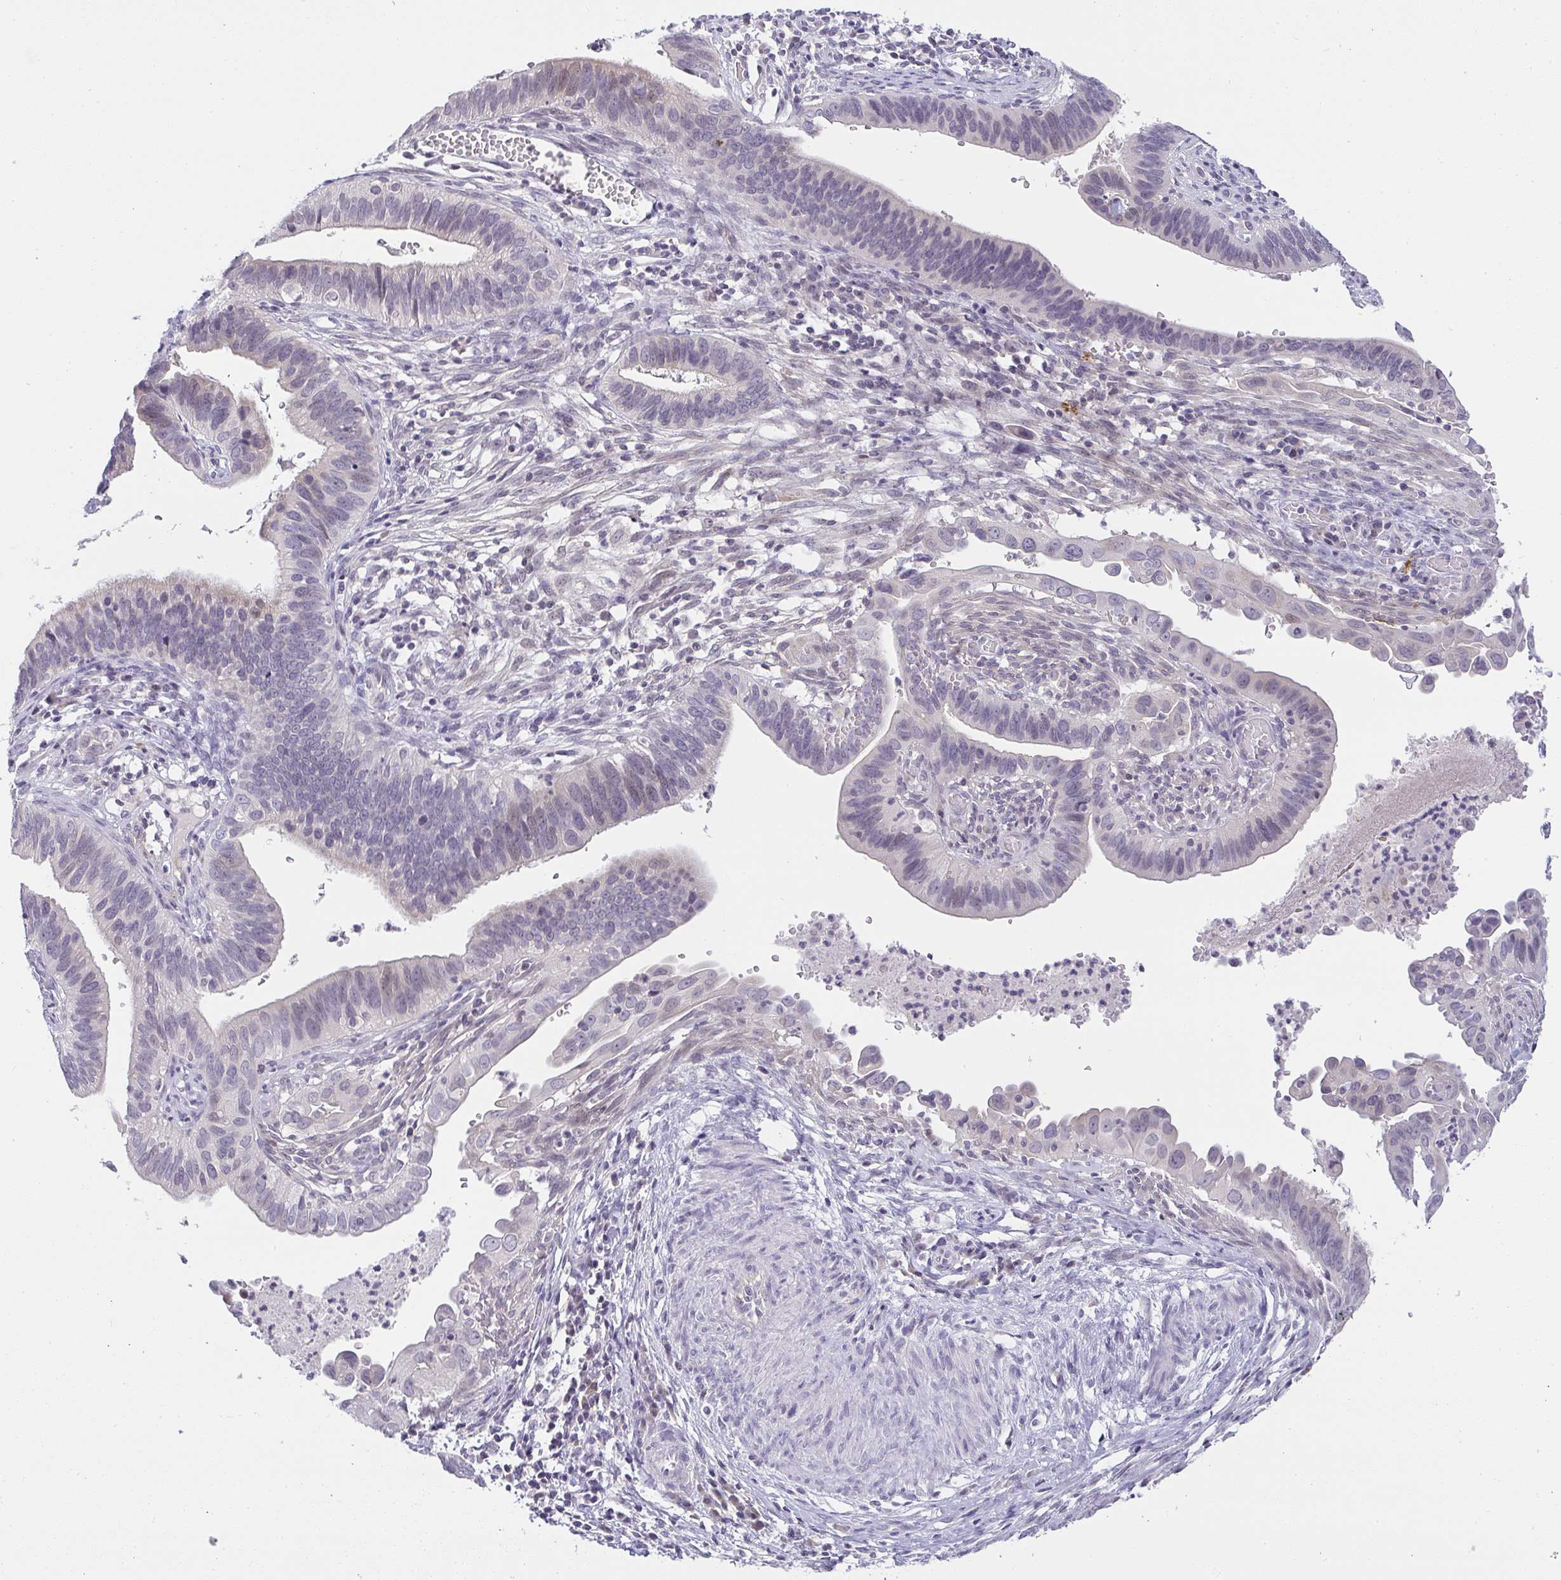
{"staining": {"intensity": "negative", "quantity": "none", "location": "none"}, "tissue": "cervical cancer", "cell_type": "Tumor cells", "image_type": "cancer", "snomed": [{"axis": "morphology", "description": "Adenocarcinoma, NOS"}, {"axis": "topography", "description": "Cervix"}], "caption": "DAB (3,3'-diaminobenzidine) immunohistochemical staining of human cervical cancer (adenocarcinoma) reveals no significant expression in tumor cells.", "gene": "CACNA1S", "patient": {"sex": "female", "age": 42}}